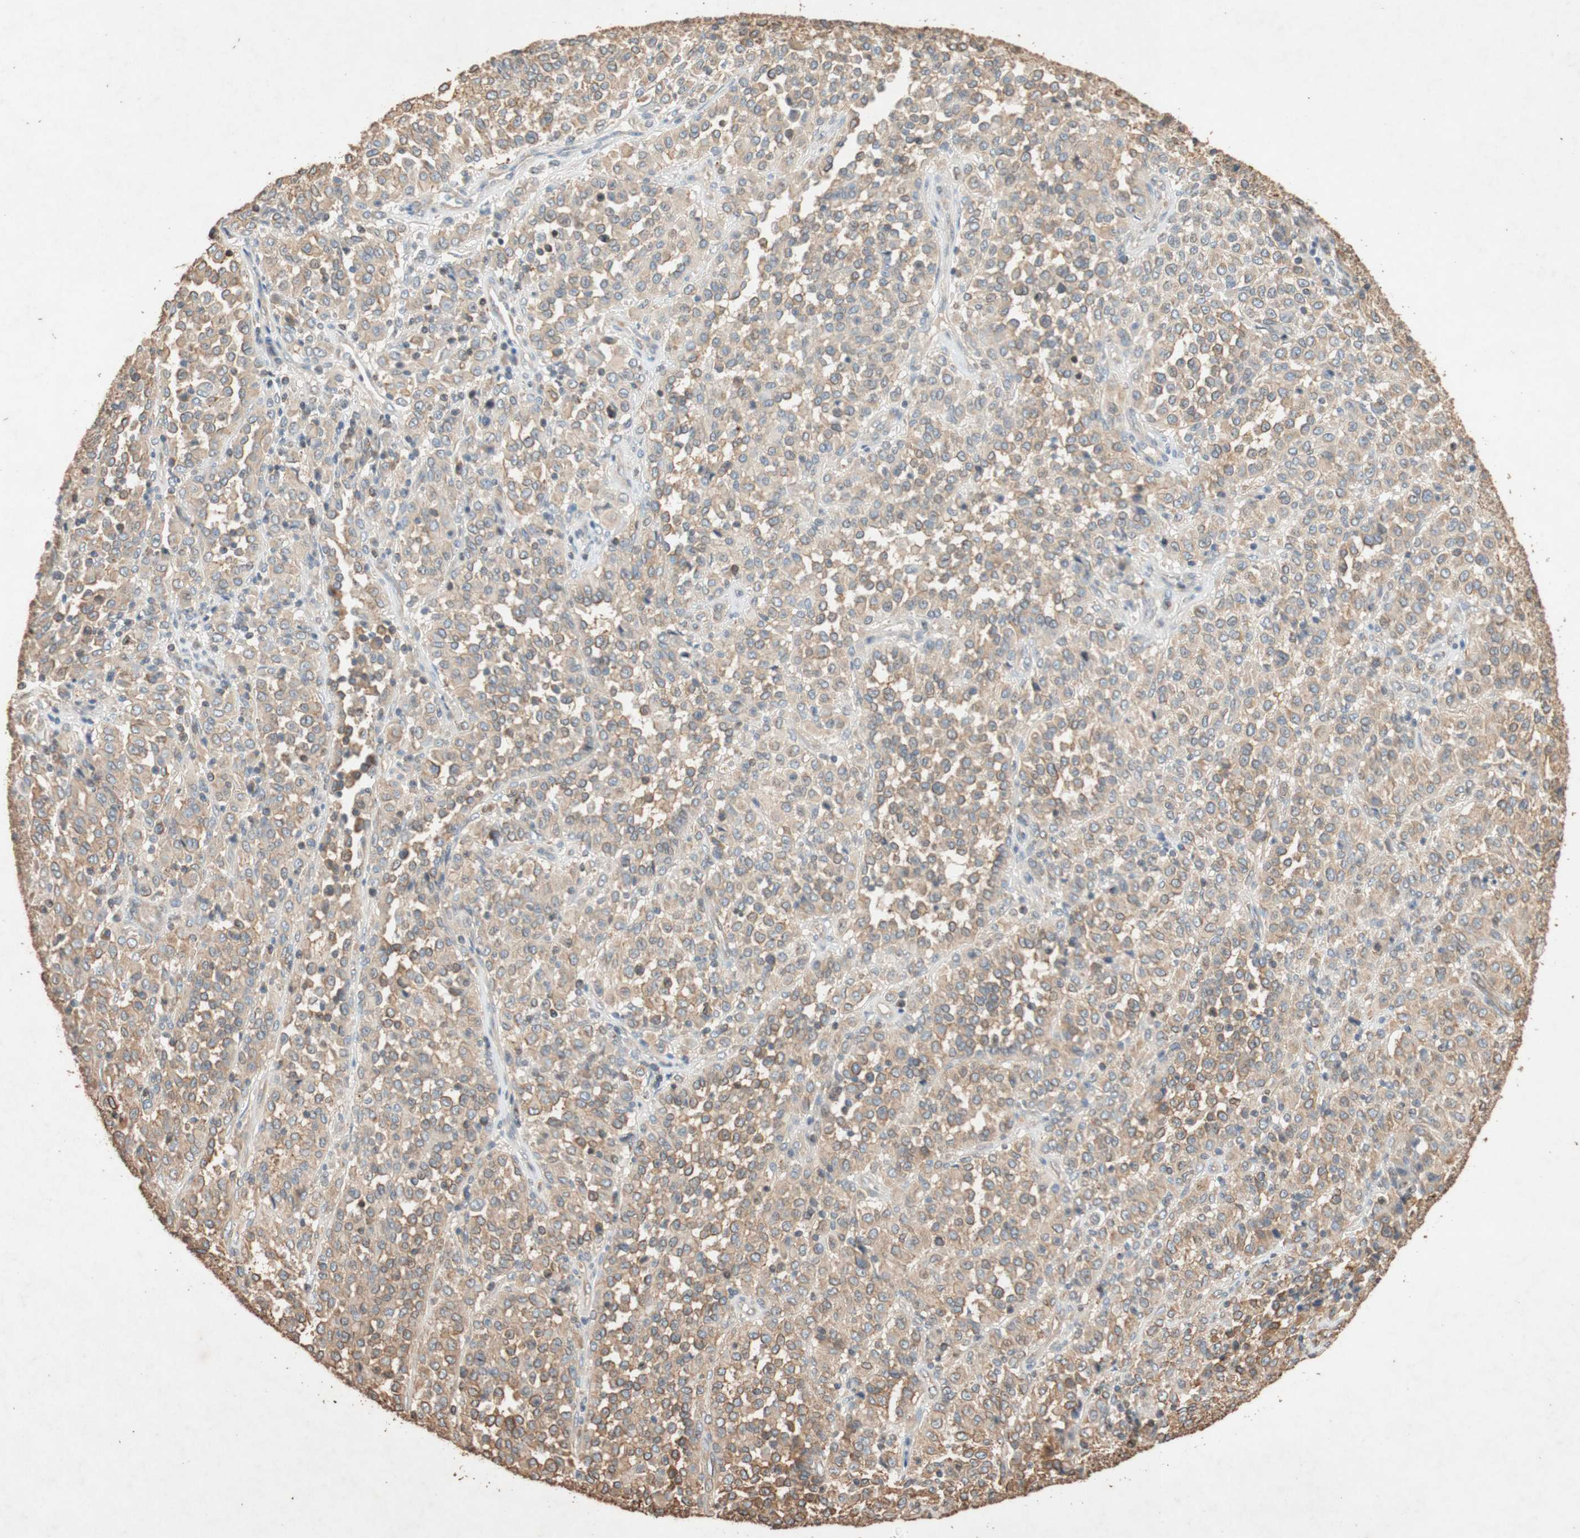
{"staining": {"intensity": "weak", "quantity": "25%-75%", "location": "cytoplasmic/membranous"}, "tissue": "melanoma", "cell_type": "Tumor cells", "image_type": "cancer", "snomed": [{"axis": "morphology", "description": "Malignant melanoma, Metastatic site"}, {"axis": "topography", "description": "Pancreas"}], "caption": "Human malignant melanoma (metastatic site) stained with a brown dye demonstrates weak cytoplasmic/membranous positive expression in approximately 25%-75% of tumor cells.", "gene": "TUBB", "patient": {"sex": "female", "age": 30}}